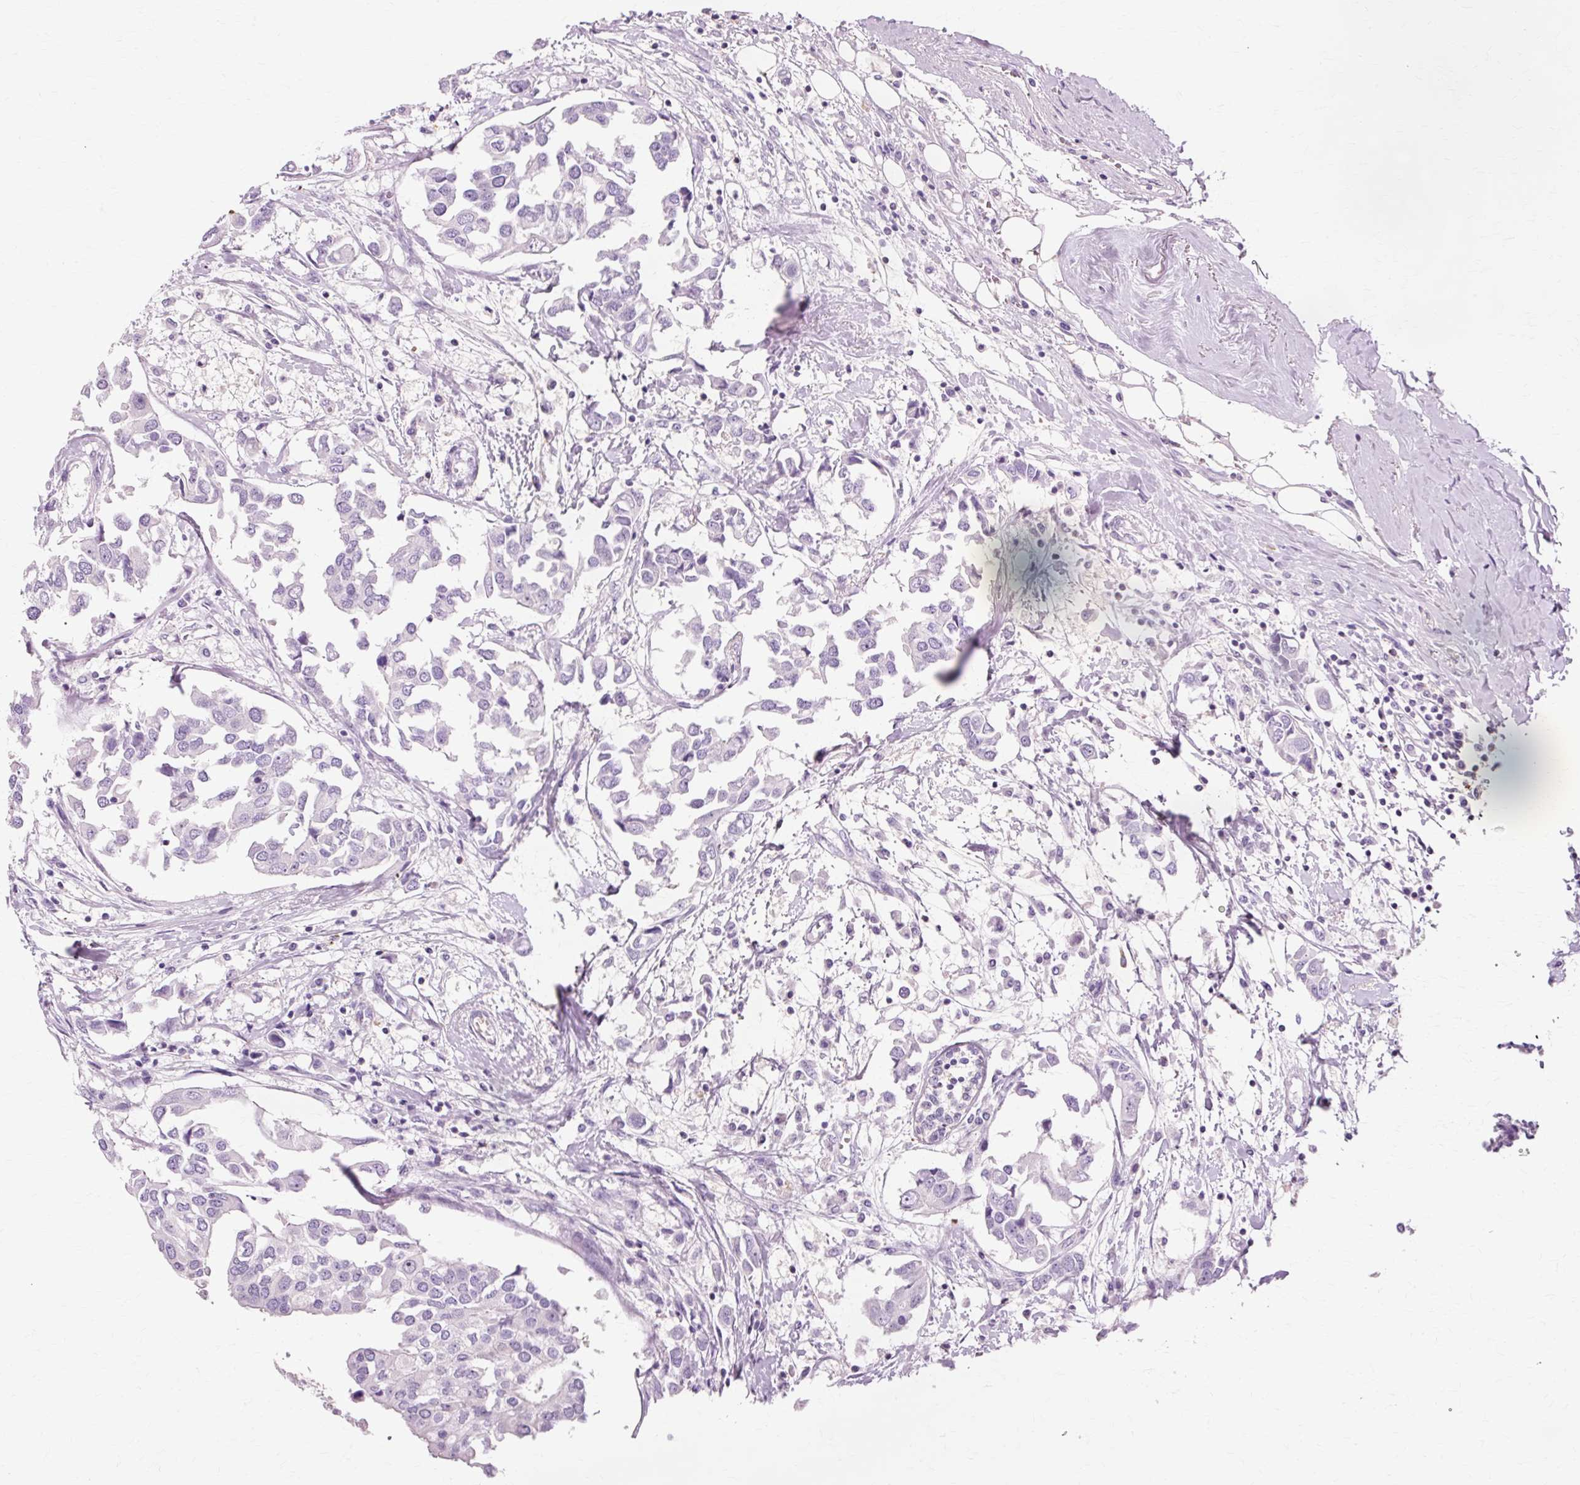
{"staining": {"intensity": "negative", "quantity": "none", "location": "none"}, "tissue": "breast cancer", "cell_type": "Tumor cells", "image_type": "cancer", "snomed": [{"axis": "morphology", "description": "Duct carcinoma"}, {"axis": "topography", "description": "Breast"}], "caption": "Immunohistochemistry histopathology image of neoplastic tissue: infiltrating ductal carcinoma (breast) stained with DAB displays no significant protein staining in tumor cells.", "gene": "VN1R2", "patient": {"sex": "female", "age": 83}}